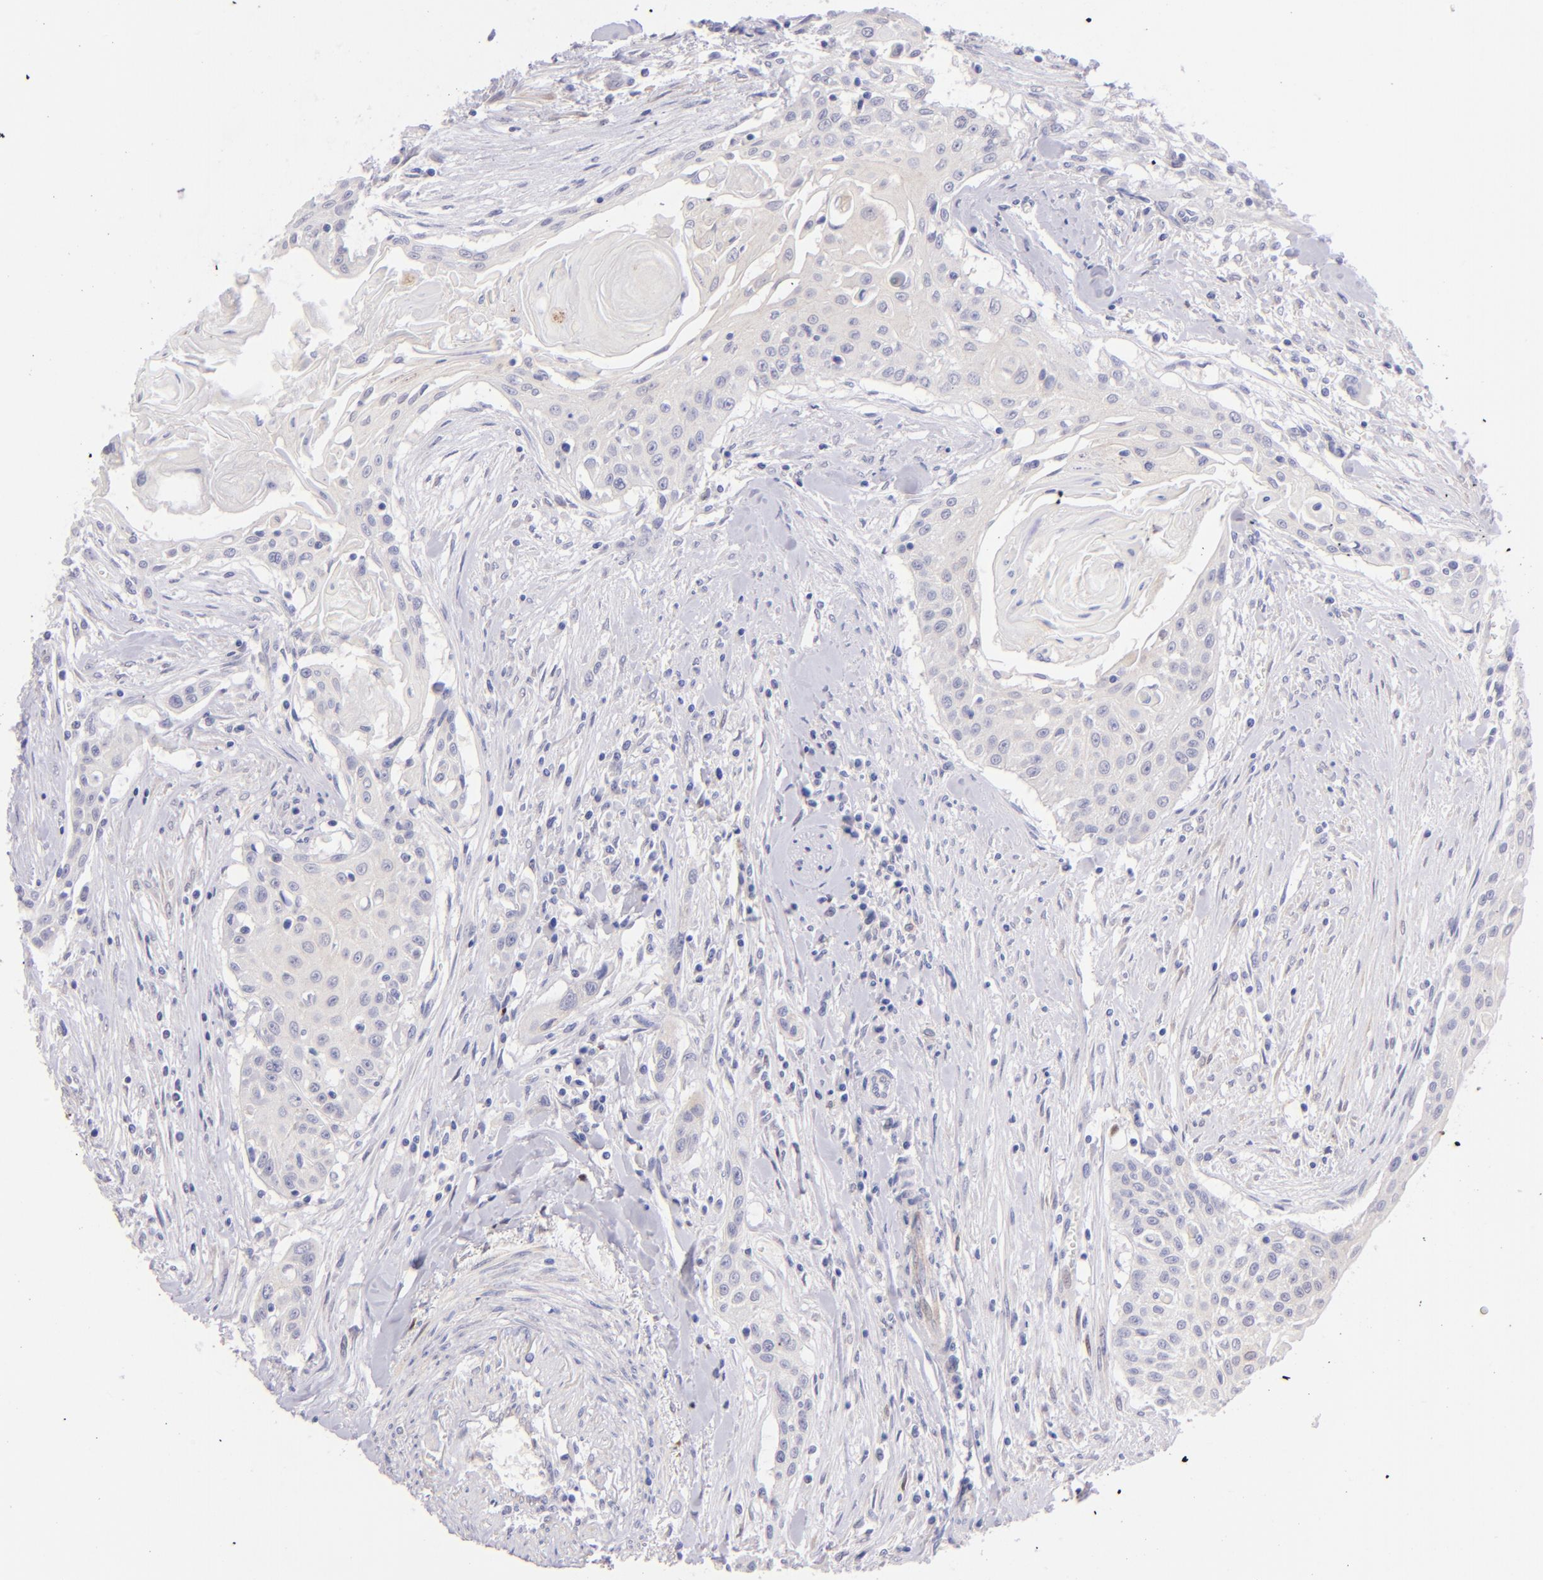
{"staining": {"intensity": "weak", "quantity": ">75%", "location": "cytoplasmic/membranous"}, "tissue": "head and neck cancer", "cell_type": "Tumor cells", "image_type": "cancer", "snomed": [{"axis": "morphology", "description": "Squamous cell carcinoma, NOS"}, {"axis": "morphology", "description": "Squamous cell carcinoma, metastatic, NOS"}, {"axis": "topography", "description": "Lymph node"}, {"axis": "topography", "description": "Salivary gland"}, {"axis": "topography", "description": "Head-Neck"}], "caption": "IHC histopathology image of human metastatic squamous cell carcinoma (head and neck) stained for a protein (brown), which demonstrates low levels of weak cytoplasmic/membranous positivity in approximately >75% of tumor cells.", "gene": "SH2D4A", "patient": {"sex": "female", "age": 74}}